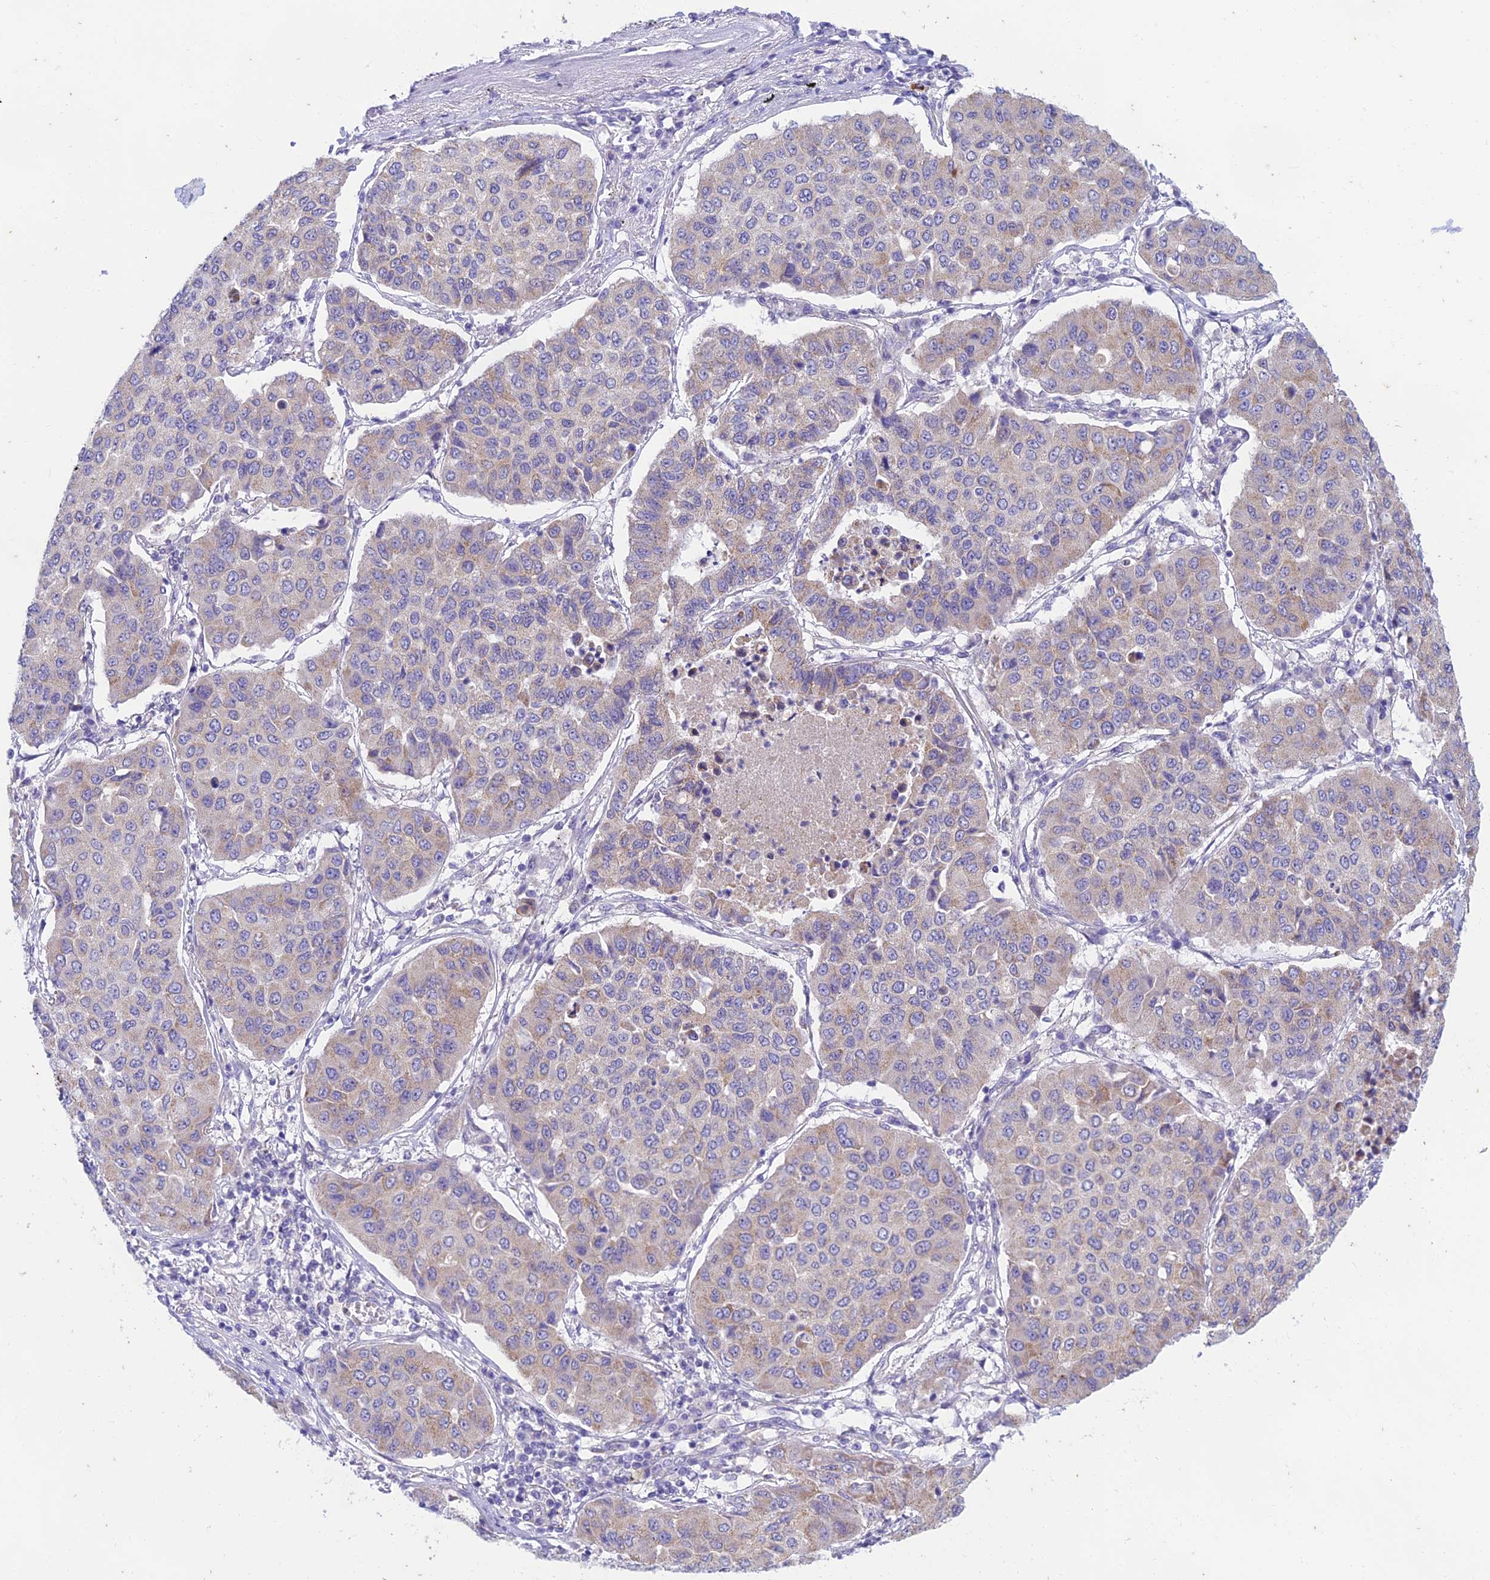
{"staining": {"intensity": "weak", "quantity": "<25%", "location": "cytoplasmic/membranous"}, "tissue": "lung cancer", "cell_type": "Tumor cells", "image_type": "cancer", "snomed": [{"axis": "morphology", "description": "Squamous cell carcinoma, NOS"}, {"axis": "topography", "description": "Lung"}], "caption": "A high-resolution photomicrograph shows IHC staining of squamous cell carcinoma (lung), which reveals no significant staining in tumor cells.", "gene": "PTCD2", "patient": {"sex": "male", "age": 74}}